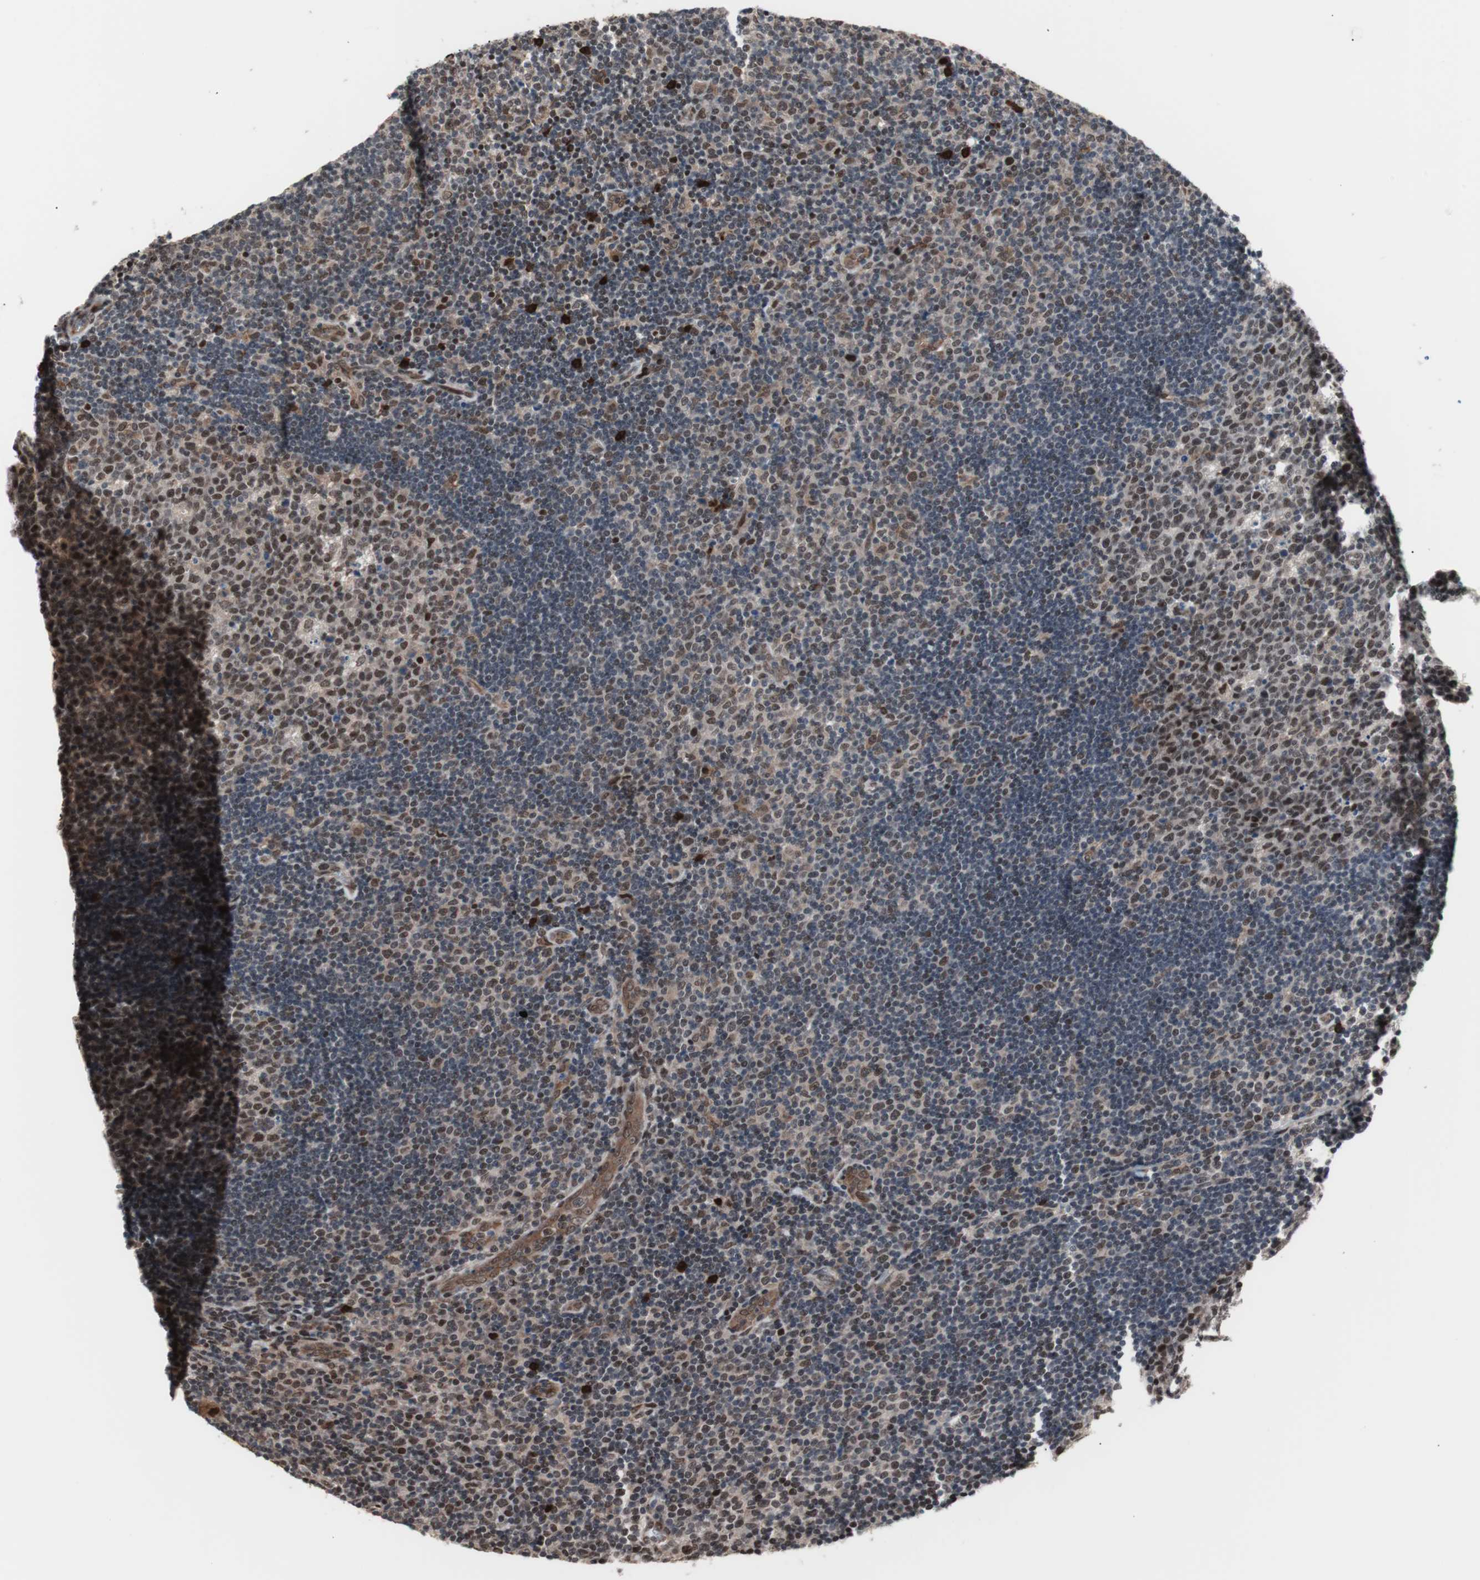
{"staining": {"intensity": "moderate", "quantity": "25%-75%", "location": "nuclear"}, "tissue": "lymph node", "cell_type": "Germinal center cells", "image_type": "normal", "snomed": [{"axis": "morphology", "description": "Normal tissue, NOS"}, {"axis": "topography", "description": "Lymph node"}, {"axis": "topography", "description": "Salivary gland"}], "caption": "High-power microscopy captured an immunohistochemistry photomicrograph of benign lymph node, revealing moderate nuclear expression in about 25%-75% of germinal center cells.", "gene": "POGZ", "patient": {"sex": "male", "age": 8}}